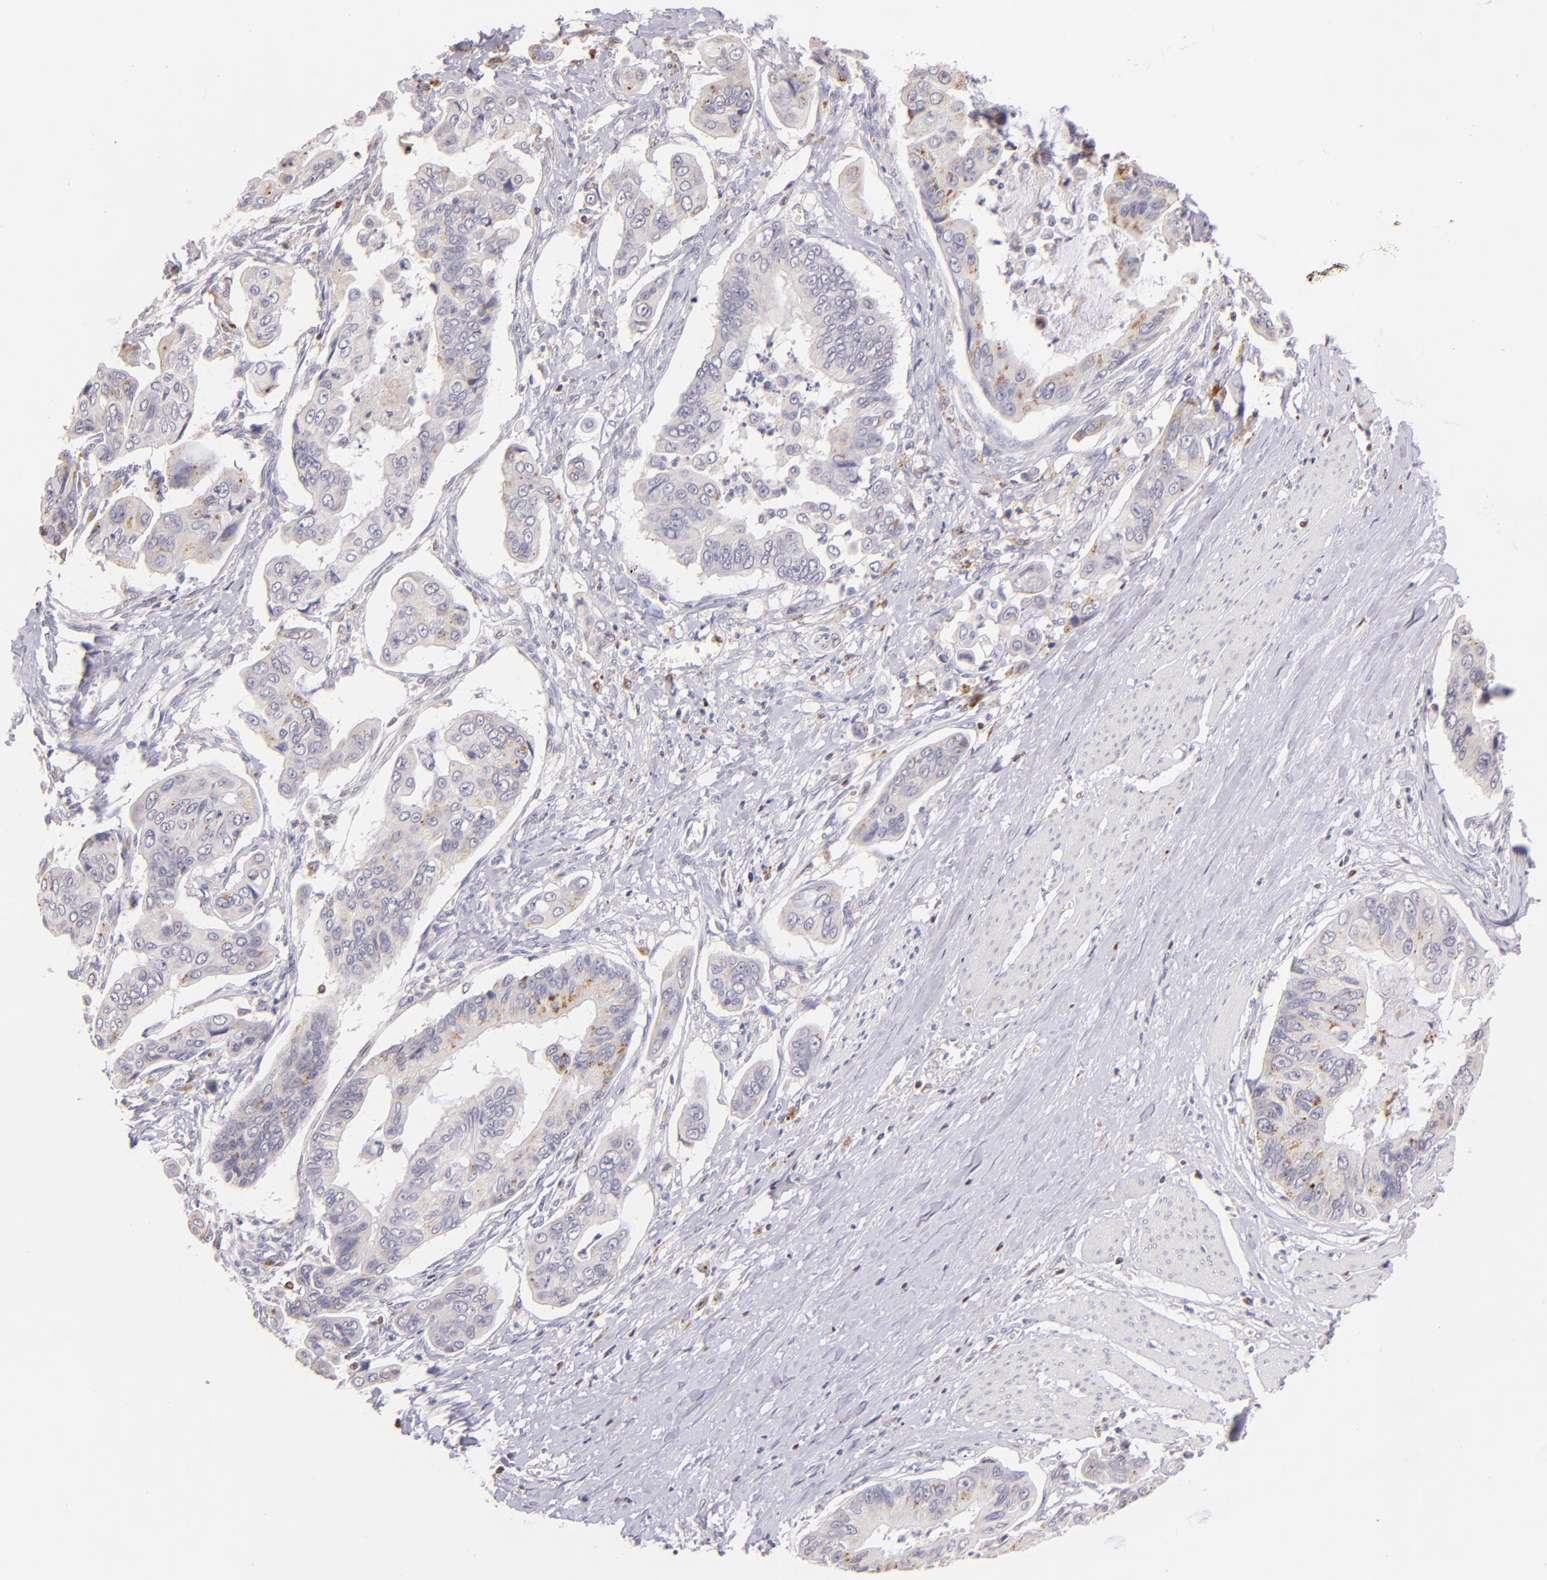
{"staining": {"intensity": "moderate", "quantity": "25%-75%", "location": "cytoplasmic/membranous"}, "tissue": "stomach cancer", "cell_type": "Tumor cells", "image_type": "cancer", "snomed": [{"axis": "morphology", "description": "Adenocarcinoma, NOS"}, {"axis": "topography", "description": "Stomach, upper"}], "caption": "Adenocarcinoma (stomach) was stained to show a protein in brown. There is medium levels of moderate cytoplasmic/membranous staining in approximately 25%-75% of tumor cells. The staining was performed using DAB, with brown indicating positive protein expression. Nuclei are stained blue with hematoxylin.", "gene": "ZAP70", "patient": {"sex": "male", "age": 80}}